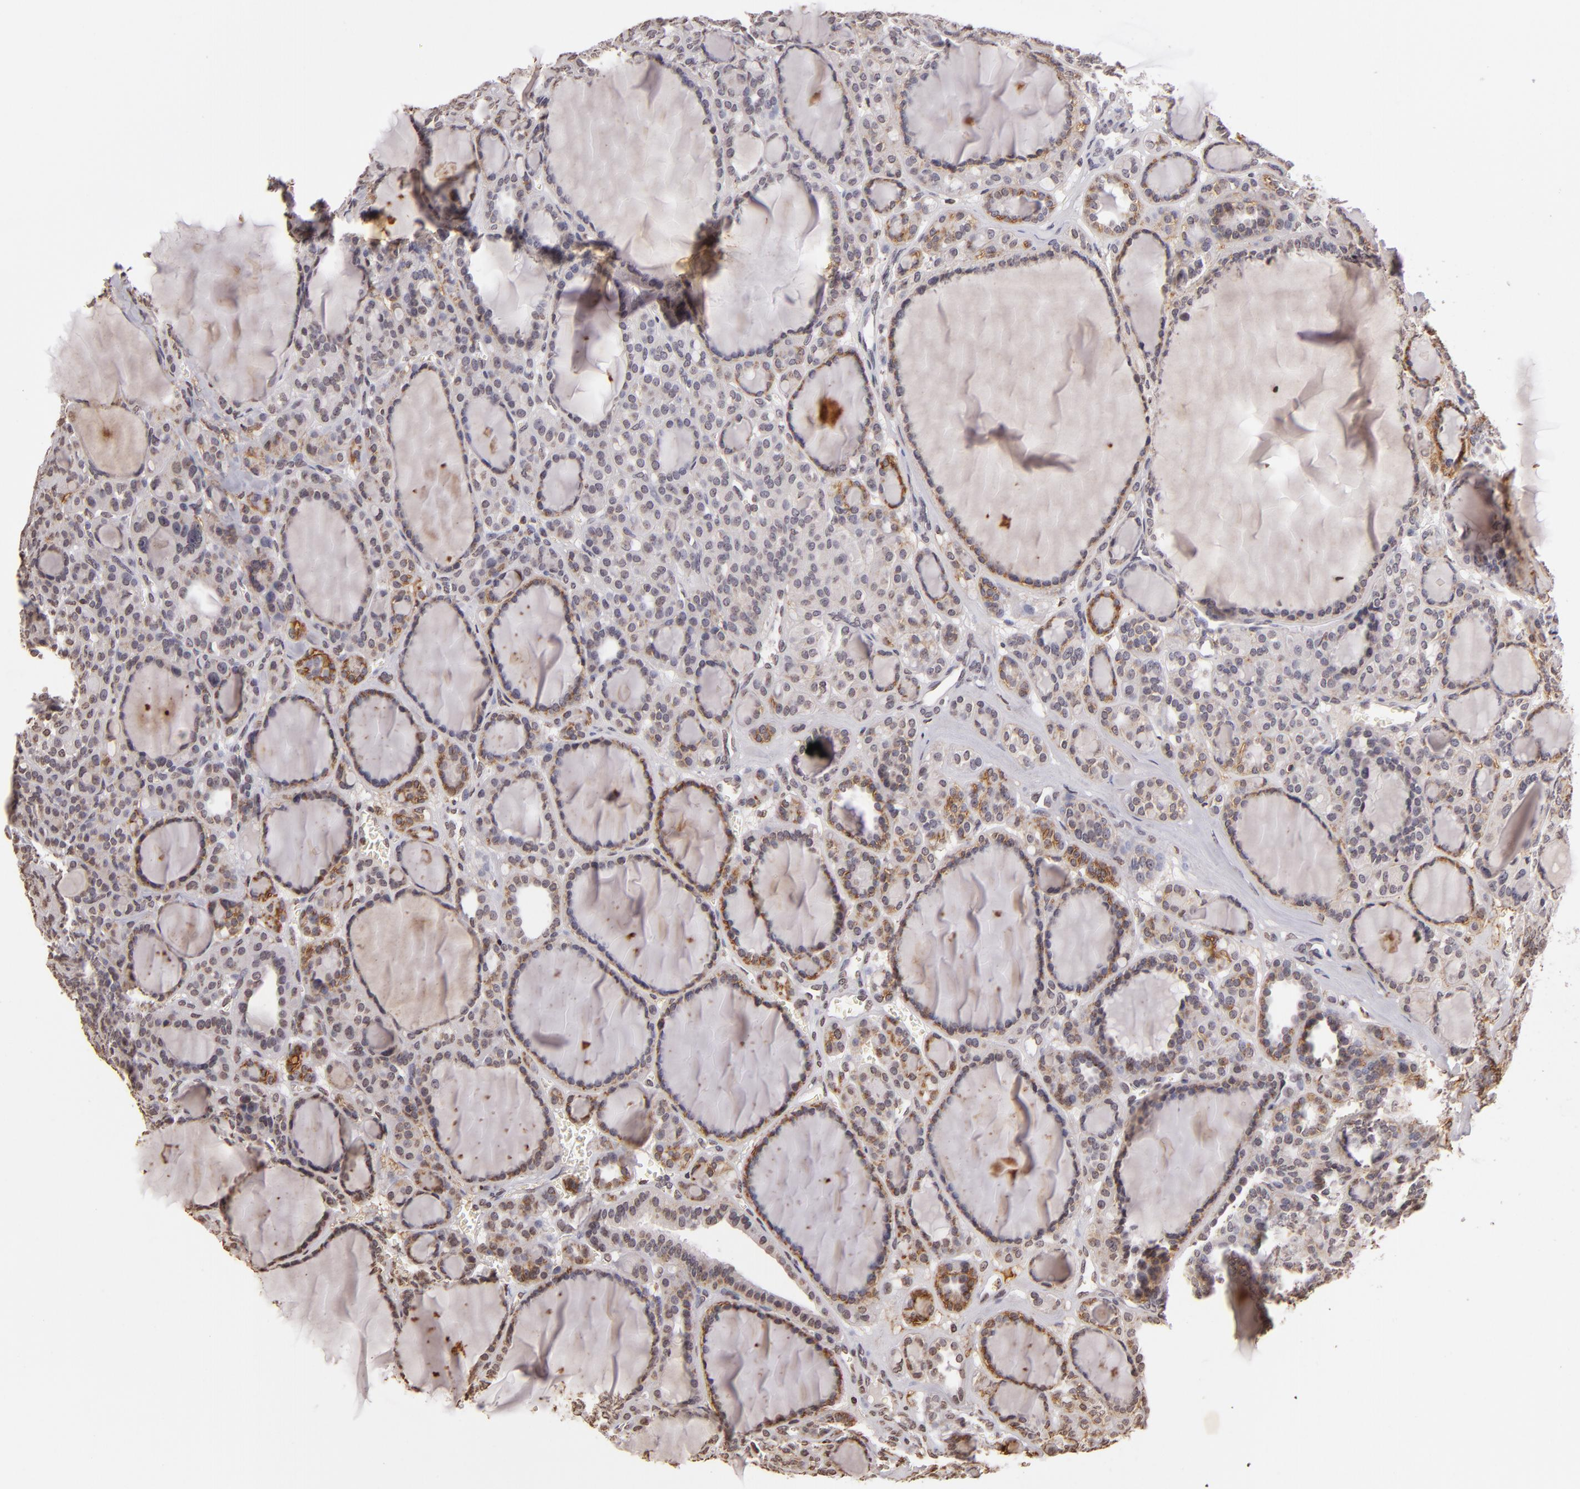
{"staining": {"intensity": "weak", "quantity": "25%-75%", "location": "cytoplasmic/membranous,nuclear"}, "tissue": "thyroid cancer", "cell_type": "Tumor cells", "image_type": "cancer", "snomed": [{"axis": "morphology", "description": "Follicular adenoma carcinoma, NOS"}, {"axis": "topography", "description": "Thyroid gland"}], "caption": "The image exhibits a brown stain indicating the presence of a protein in the cytoplasmic/membranous and nuclear of tumor cells in thyroid cancer.", "gene": "THRB", "patient": {"sex": "female", "age": 71}}